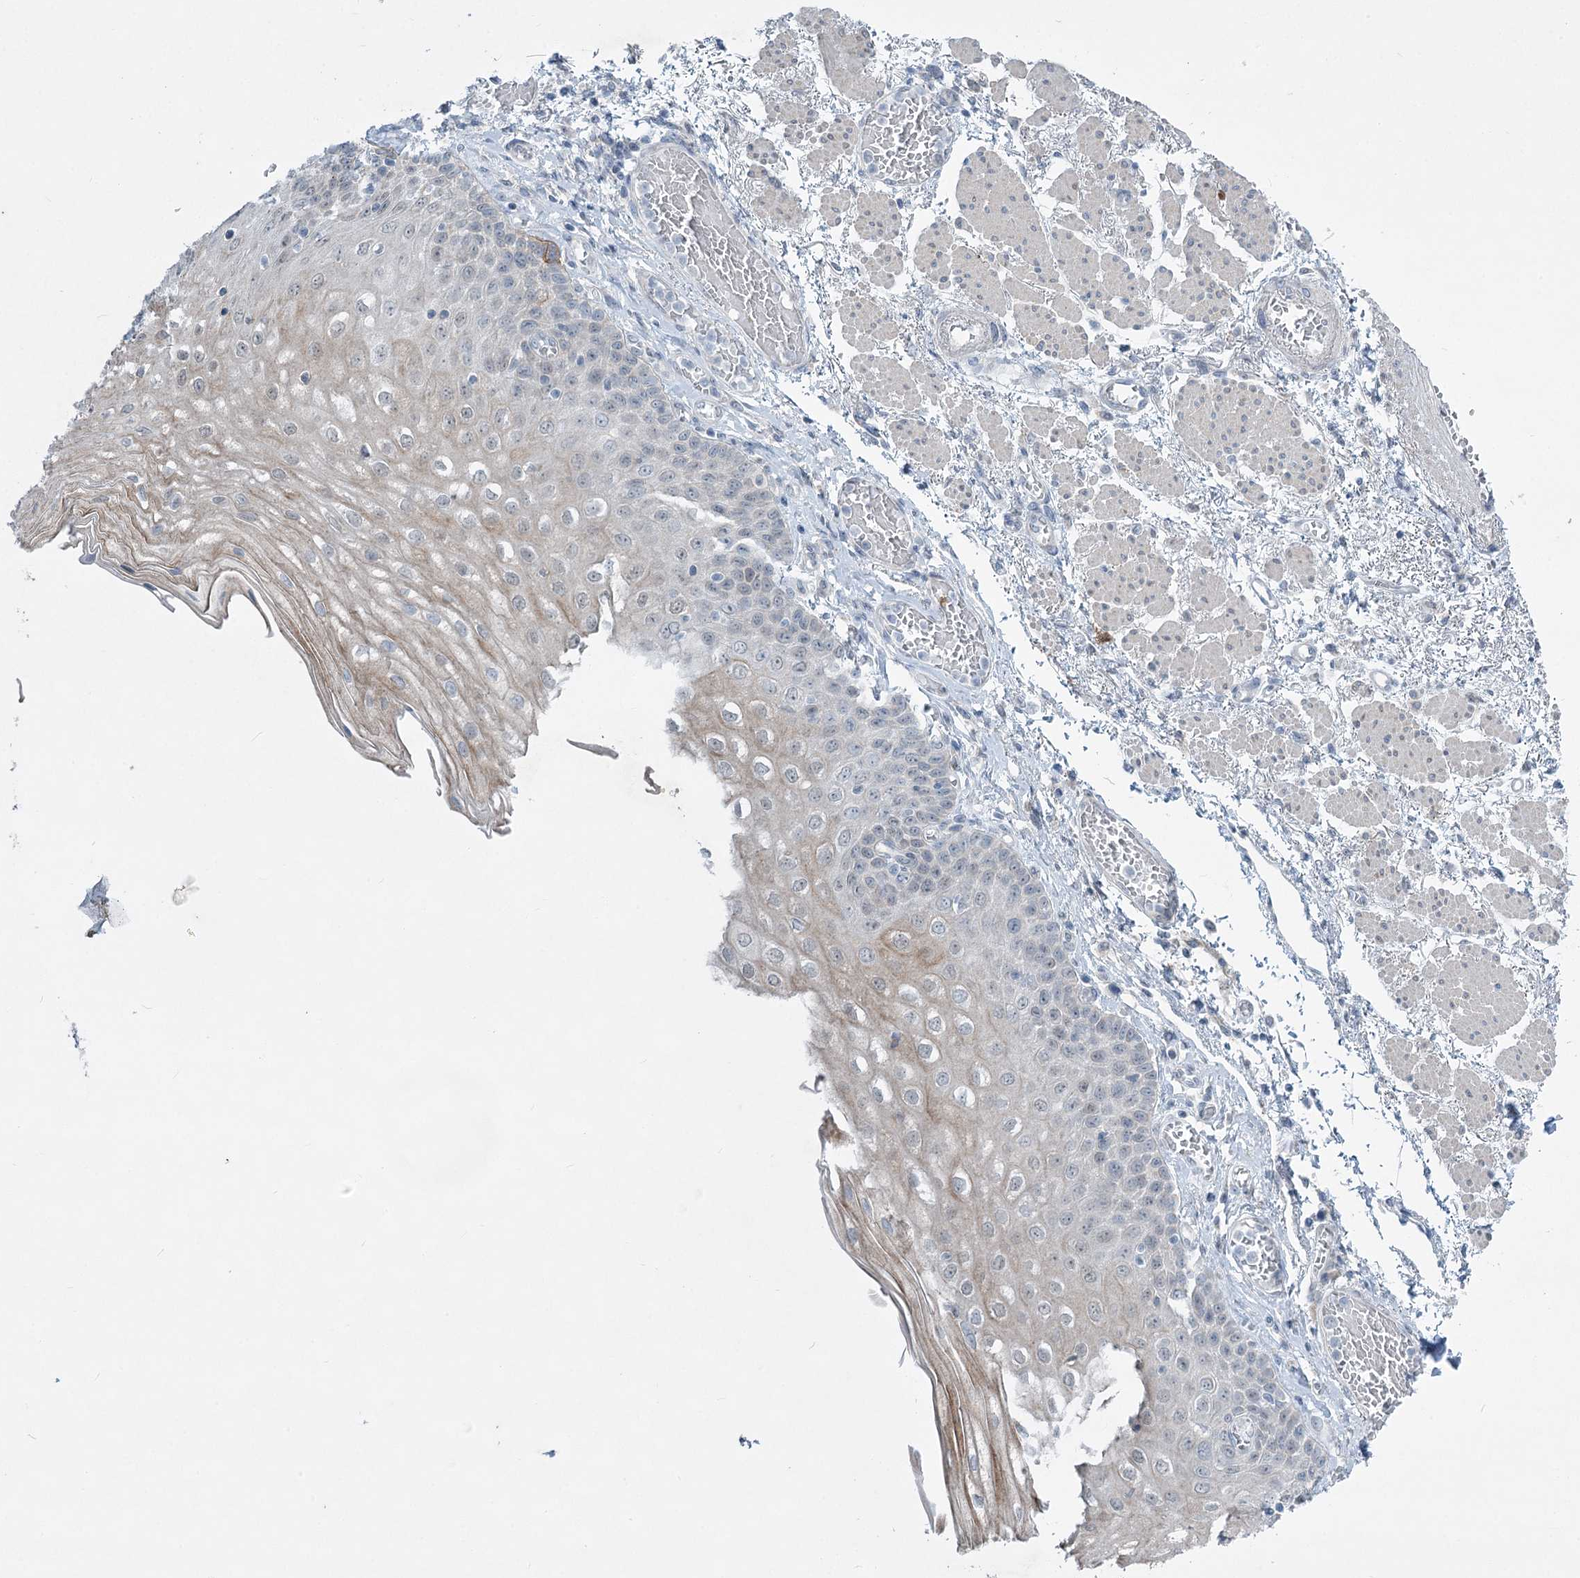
{"staining": {"intensity": "moderate", "quantity": "<25%", "location": "cytoplasmic/membranous"}, "tissue": "esophagus", "cell_type": "Squamous epithelial cells", "image_type": "normal", "snomed": [{"axis": "morphology", "description": "Normal tissue, NOS"}, {"axis": "topography", "description": "Esophagus"}], "caption": "Immunohistochemical staining of normal esophagus displays <25% levels of moderate cytoplasmic/membranous protein staining in about <25% of squamous epithelial cells.", "gene": "ABITRAM", "patient": {"sex": "male", "age": 81}}